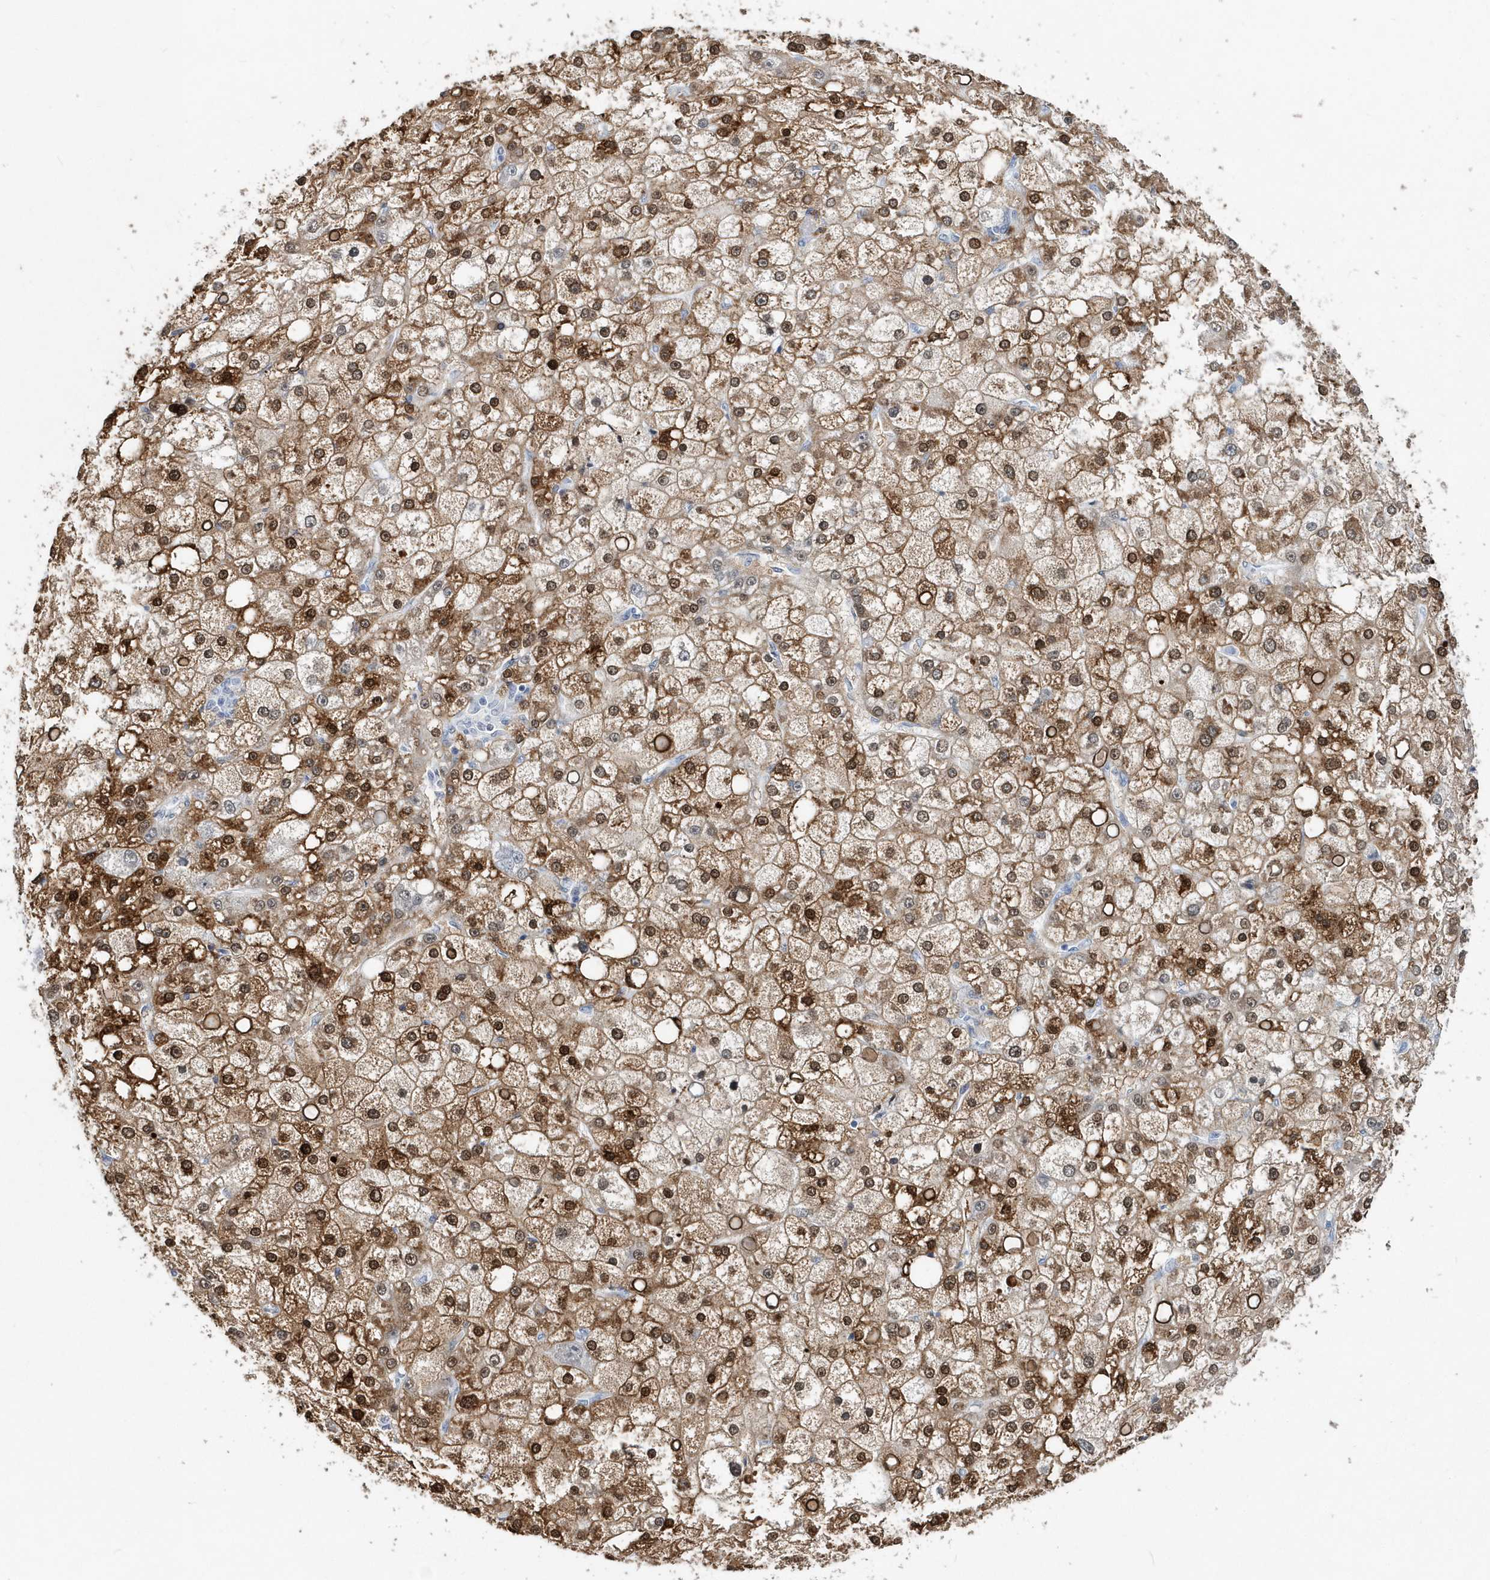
{"staining": {"intensity": "strong", "quantity": ">75%", "location": "cytoplasmic/membranous,nuclear"}, "tissue": "liver cancer", "cell_type": "Tumor cells", "image_type": "cancer", "snomed": [{"axis": "morphology", "description": "Carcinoma, Hepatocellular, NOS"}, {"axis": "topography", "description": "Liver"}], "caption": "IHC histopathology image of human liver hepatocellular carcinoma stained for a protein (brown), which demonstrates high levels of strong cytoplasmic/membranous and nuclear positivity in about >75% of tumor cells.", "gene": "ASCL4", "patient": {"sex": "male", "age": 67}}